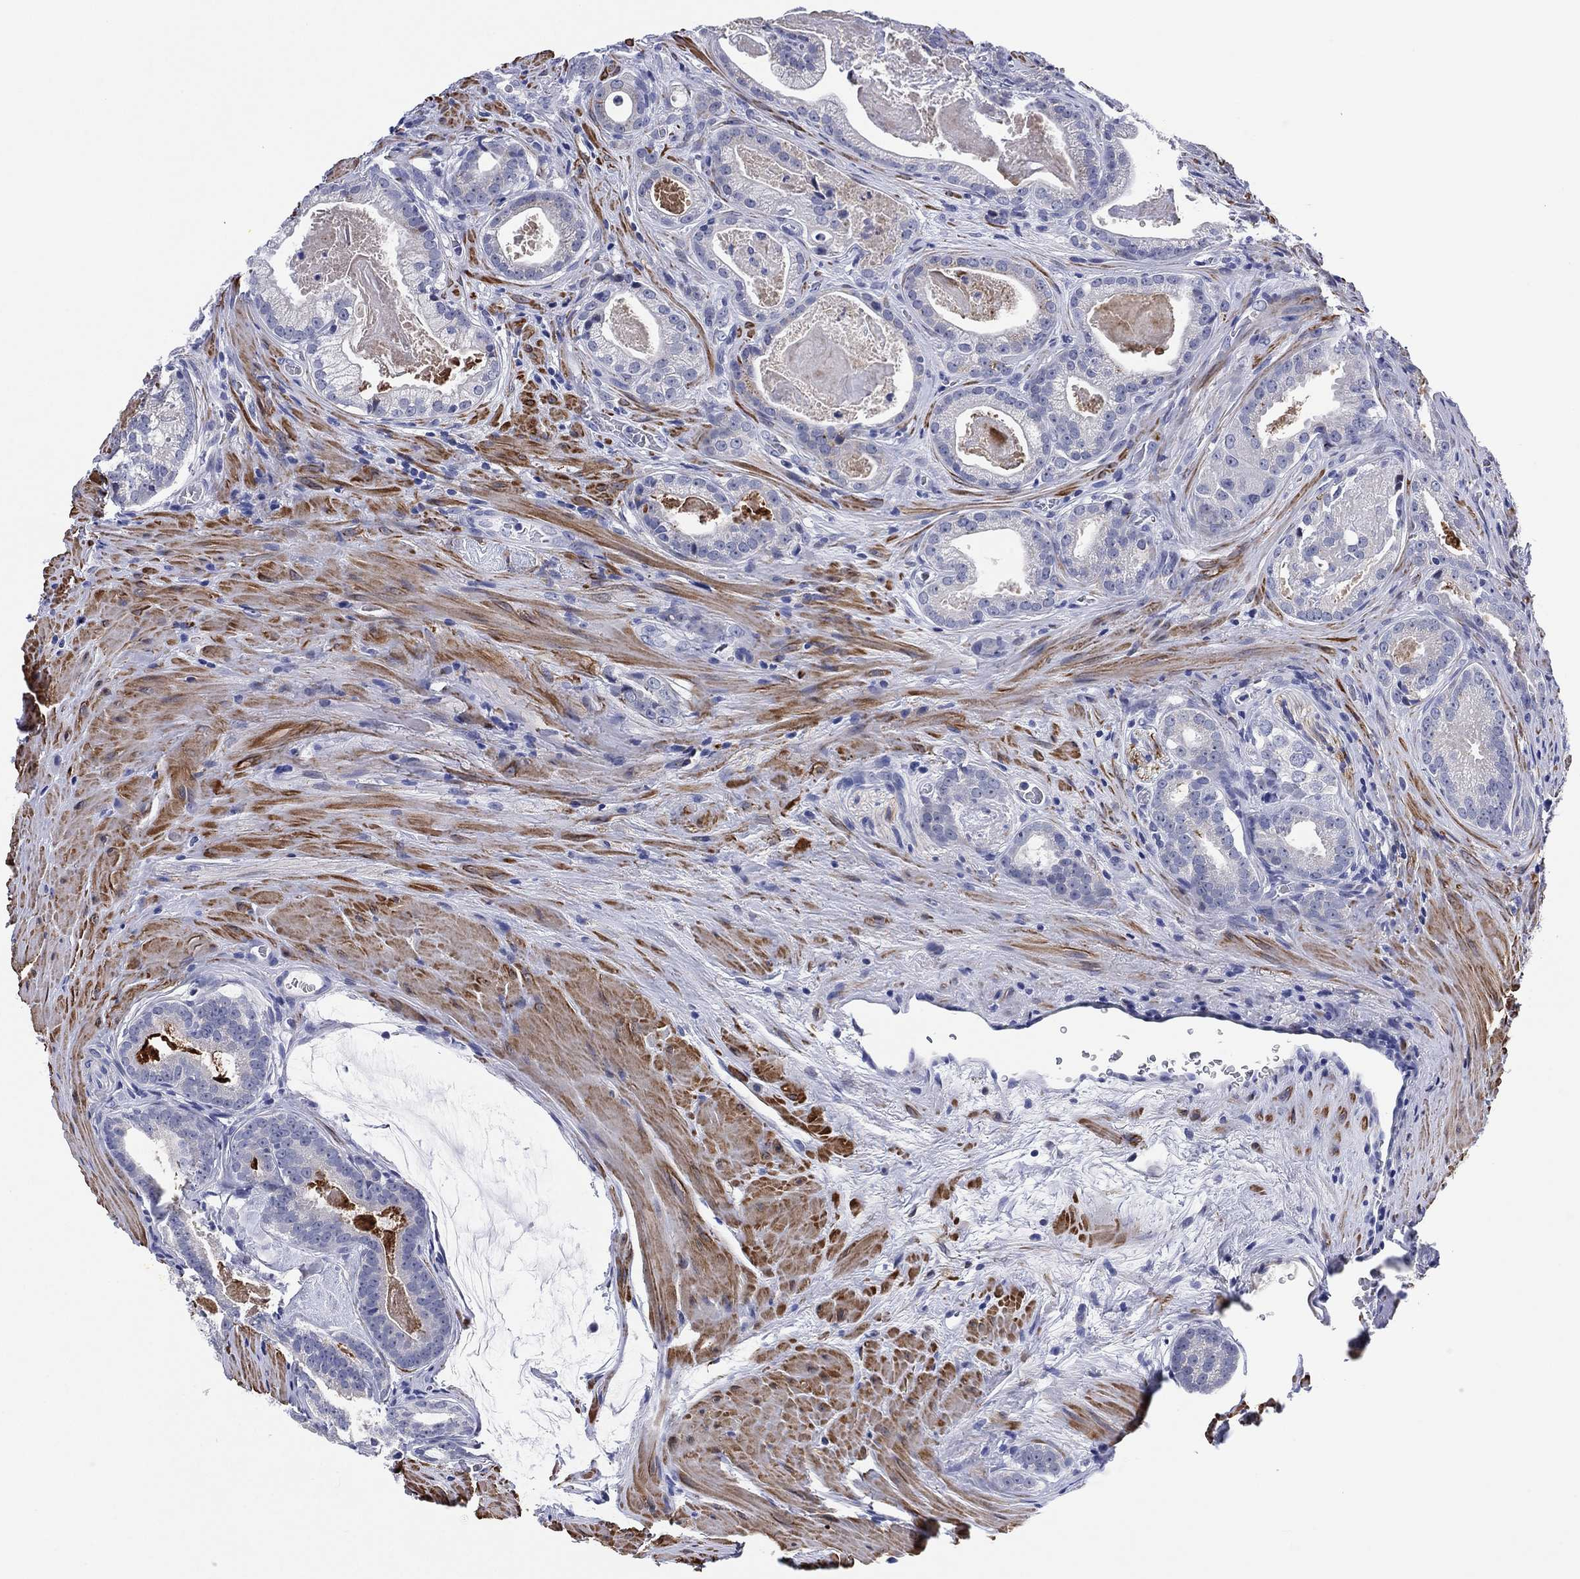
{"staining": {"intensity": "negative", "quantity": "none", "location": "none"}, "tissue": "prostate cancer", "cell_type": "Tumor cells", "image_type": "cancer", "snomed": [{"axis": "morphology", "description": "Adenocarcinoma, NOS"}, {"axis": "topography", "description": "Prostate"}], "caption": "Immunohistochemistry (IHC) of human prostate cancer displays no positivity in tumor cells.", "gene": "CLIP3", "patient": {"sex": "male", "age": 61}}